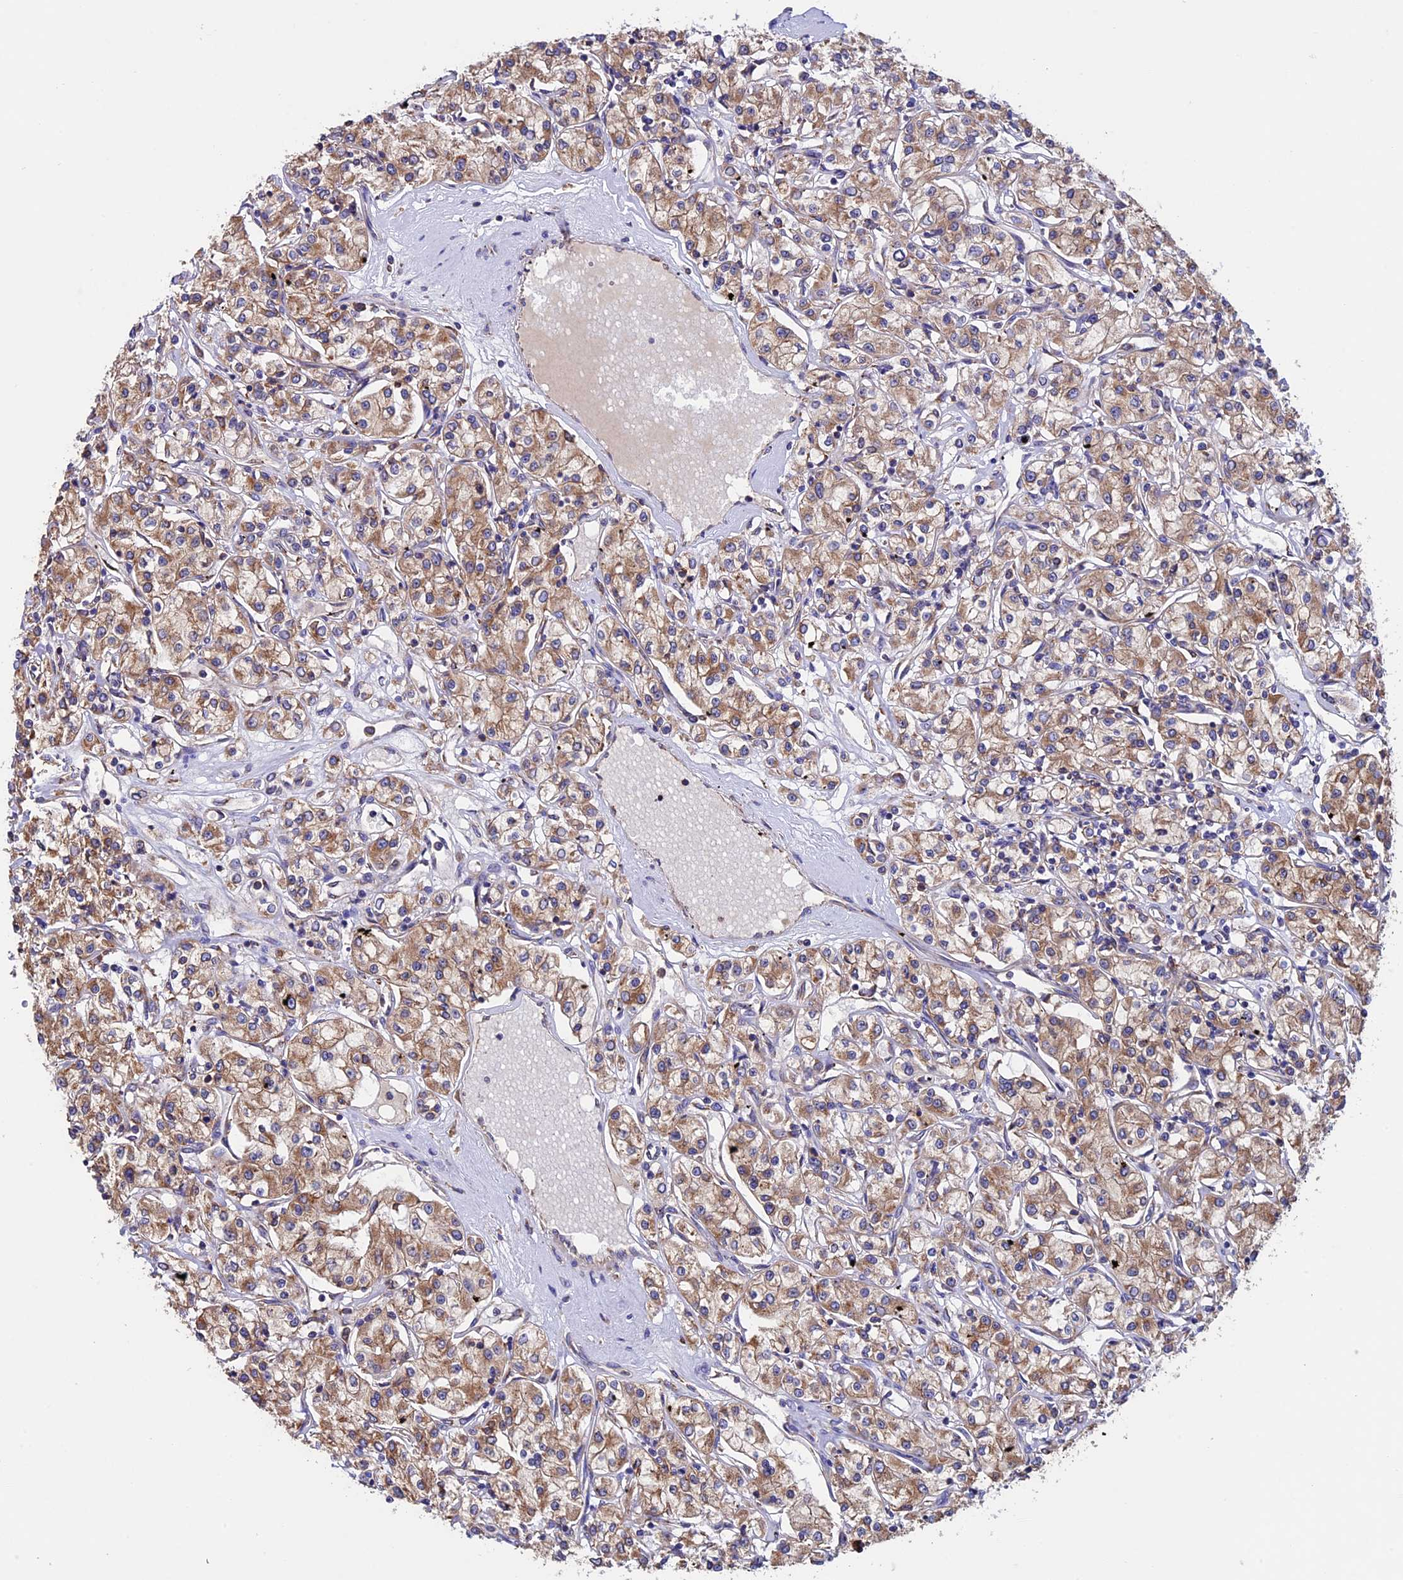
{"staining": {"intensity": "moderate", "quantity": "25%-75%", "location": "cytoplasmic/membranous"}, "tissue": "renal cancer", "cell_type": "Tumor cells", "image_type": "cancer", "snomed": [{"axis": "morphology", "description": "Adenocarcinoma, NOS"}, {"axis": "topography", "description": "Kidney"}], "caption": "Protein staining by IHC displays moderate cytoplasmic/membranous expression in approximately 25%-75% of tumor cells in adenocarcinoma (renal). (Stains: DAB (3,3'-diaminobenzidine) in brown, nuclei in blue, Microscopy: brightfield microscopy at high magnification).", "gene": "BTBD3", "patient": {"sex": "female", "age": 59}}